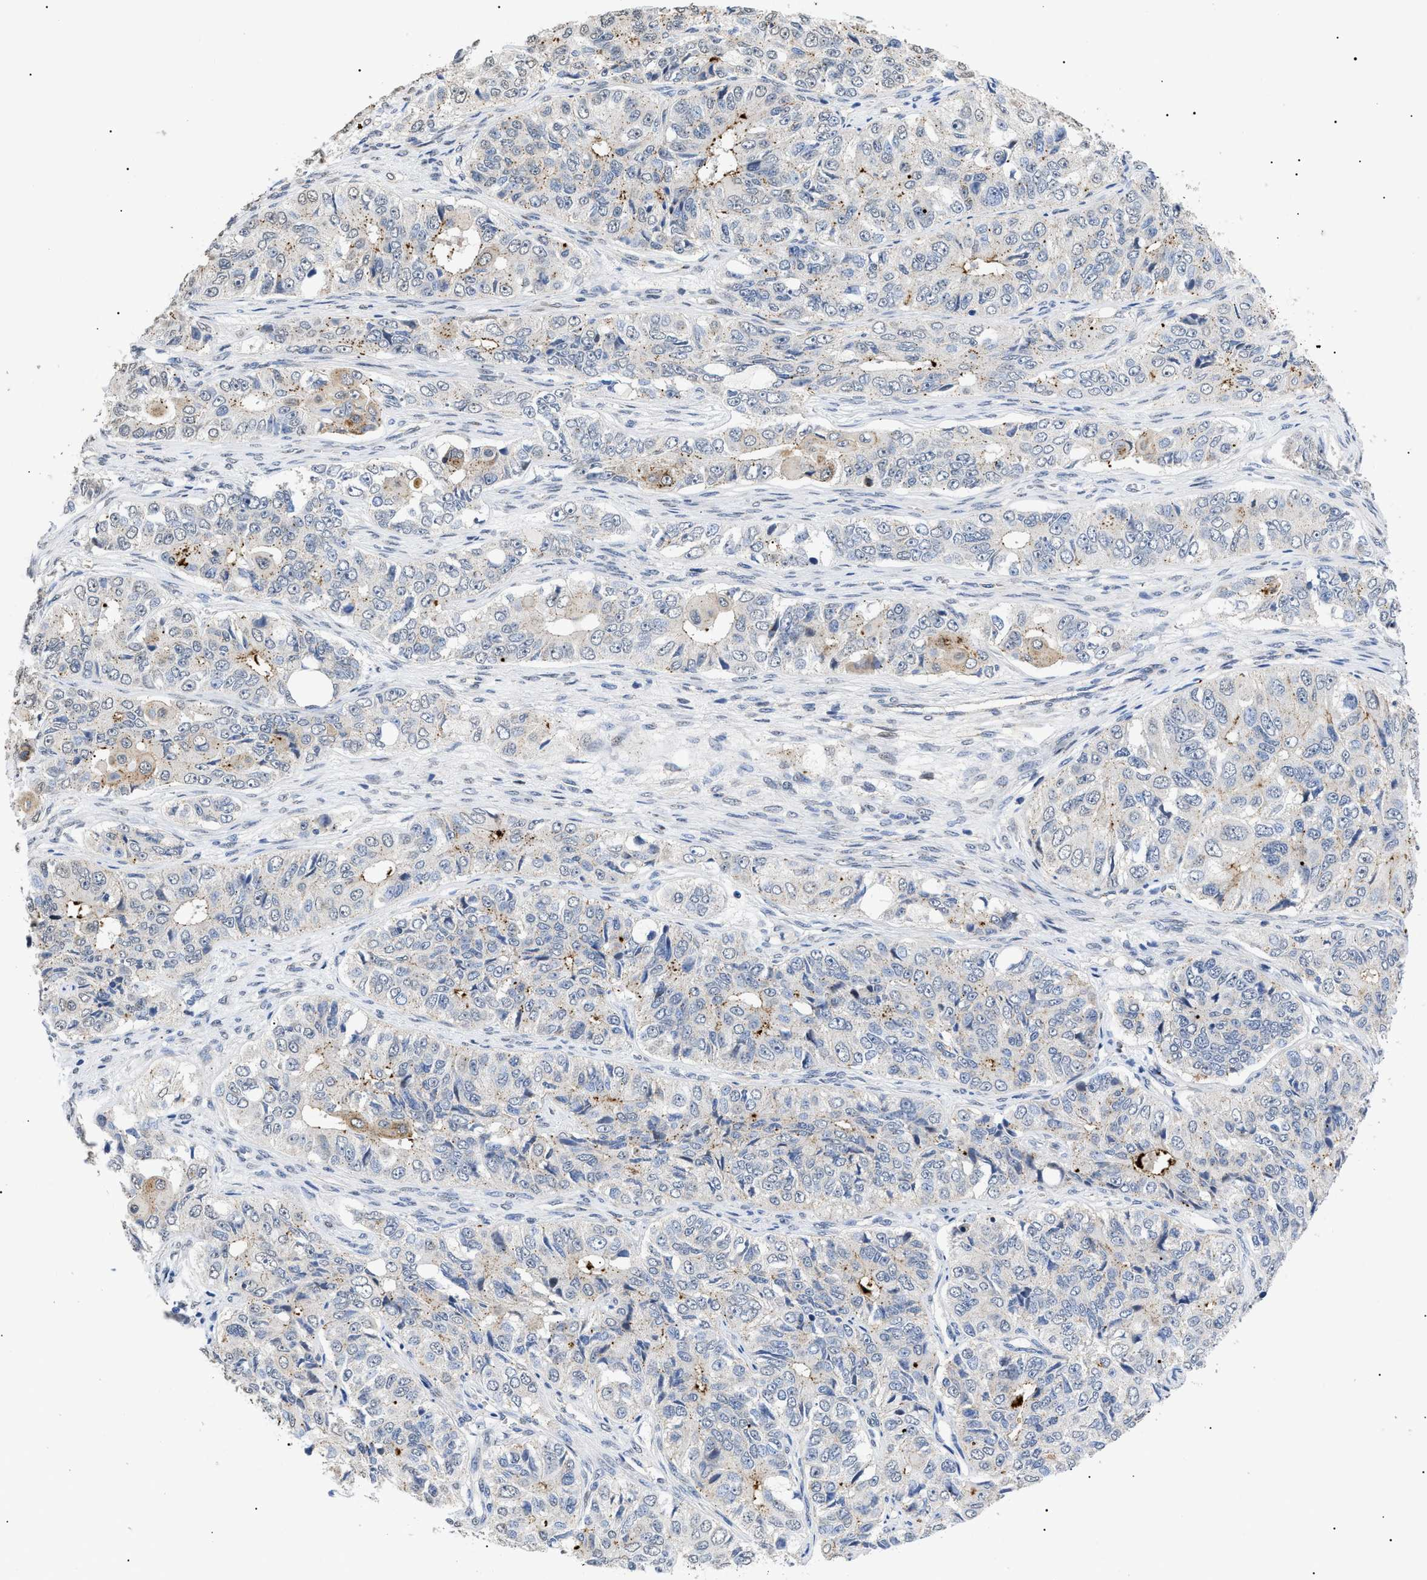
{"staining": {"intensity": "negative", "quantity": "none", "location": "none"}, "tissue": "ovarian cancer", "cell_type": "Tumor cells", "image_type": "cancer", "snomed": [{"axis": "morphology", "description": "Carcinoma, endometroid"}, {"axis": "topography", "description": "Ovary"}], "caption": "High magnification brightfield microscopy of ovarian cancer (endometroid carcinoma) stained with DAB (brown) and counterstained with hematoxylin (blue): tumor cells show no significant expression. (Stains: DAB (3,3'-diaminobenzidine) IHC with hematoxylin counter stain, Microscopy: brightfield microscopy at high magnification).", "gene": "SFXN5", "patient": {"sex": "female", "age": 51}}